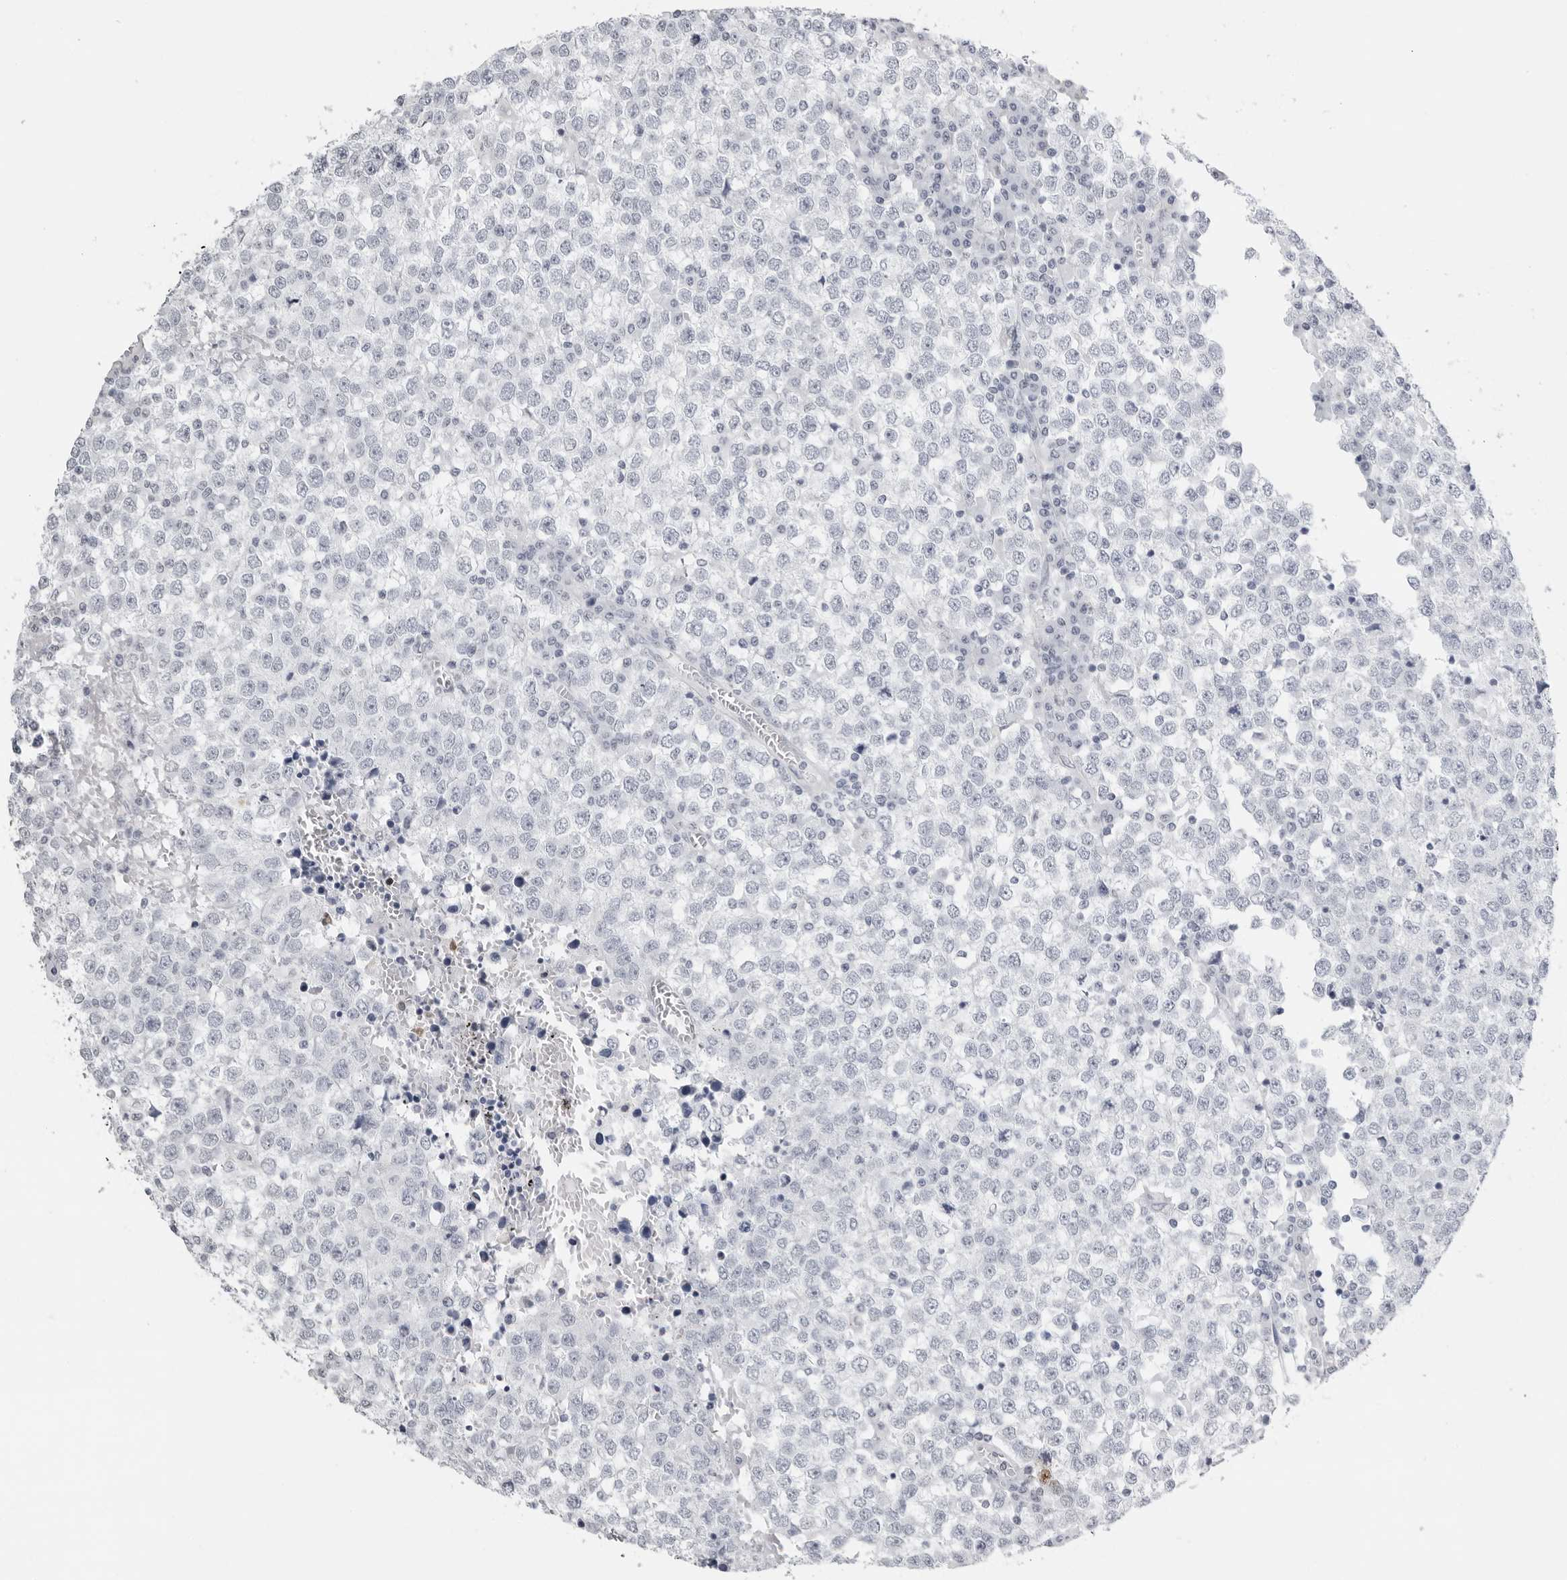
{"staining": {"intensity": "negative", "quantity": "none", "location": "none"}, "tissue": "testis cancer", "cell_type": "Tumor cells", "image_type": "cancer", "snomed": [{"axis": "morphology", "description": "Seminoma, NOS"}, {"axis": "topography", "description": "Testis"}], "caption": "IHC histopathology image of neoplastic tissue: human testis cancer (seminoma) stained with DAB displays no significant protein positivity in tumor cells. Nuclei are stained in blue.", "gene": "SERPINF2", "patient": {"sex": "male", "age": 65}}